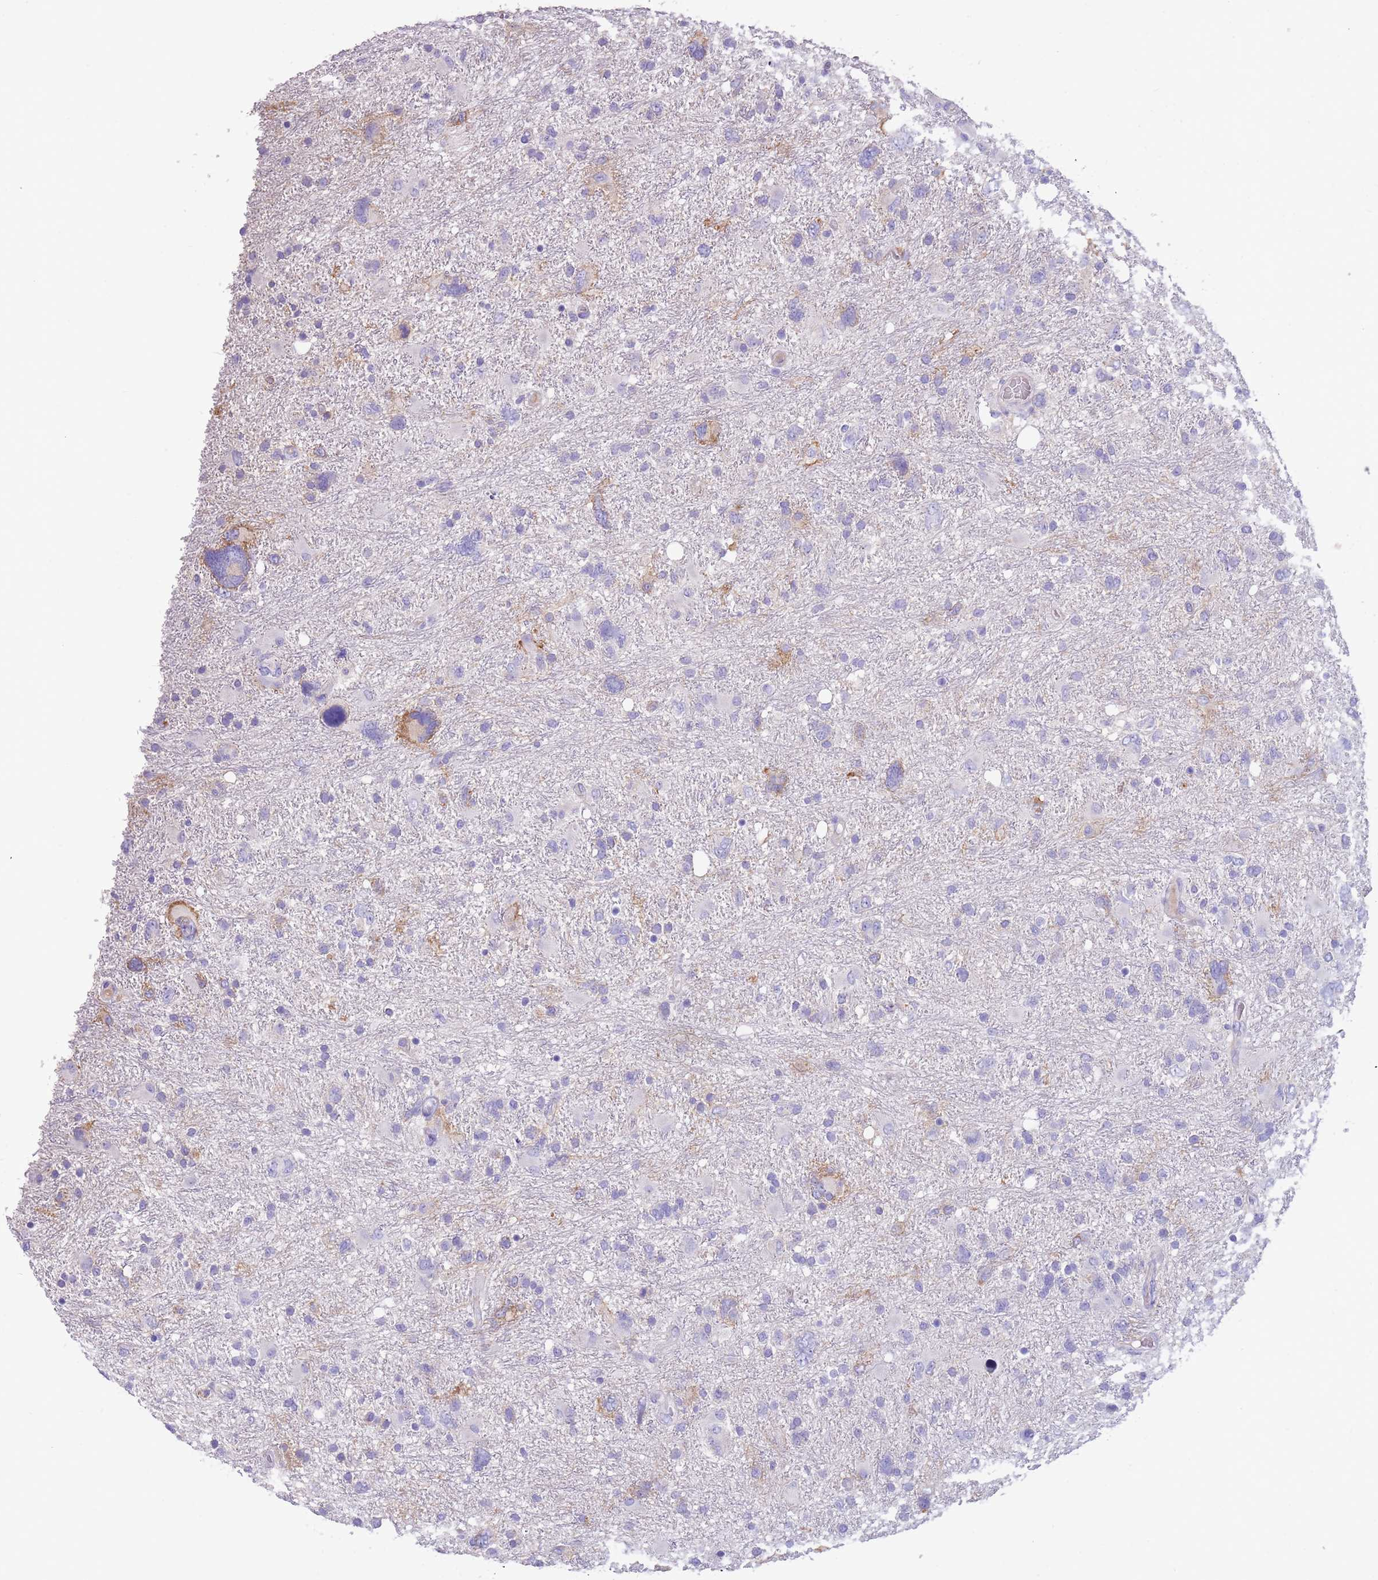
{"staining": {"intensity": "negative", "quantity": "none", "location": "none"}, "tissue": "glioma", "cell_type": "Tumor cells", "image_type": "cancer", "snomed": [{"axis": "morphology", "description": "Glioma, malignant, High grade"}, {"axis": "topography", "description": "Brain"}], "caption": "Tumor cells are negative for brown protein staining in high-grade glioma (malignant).", "gene": "TRMO", "patient": {"sex": "male", "age": 61}}